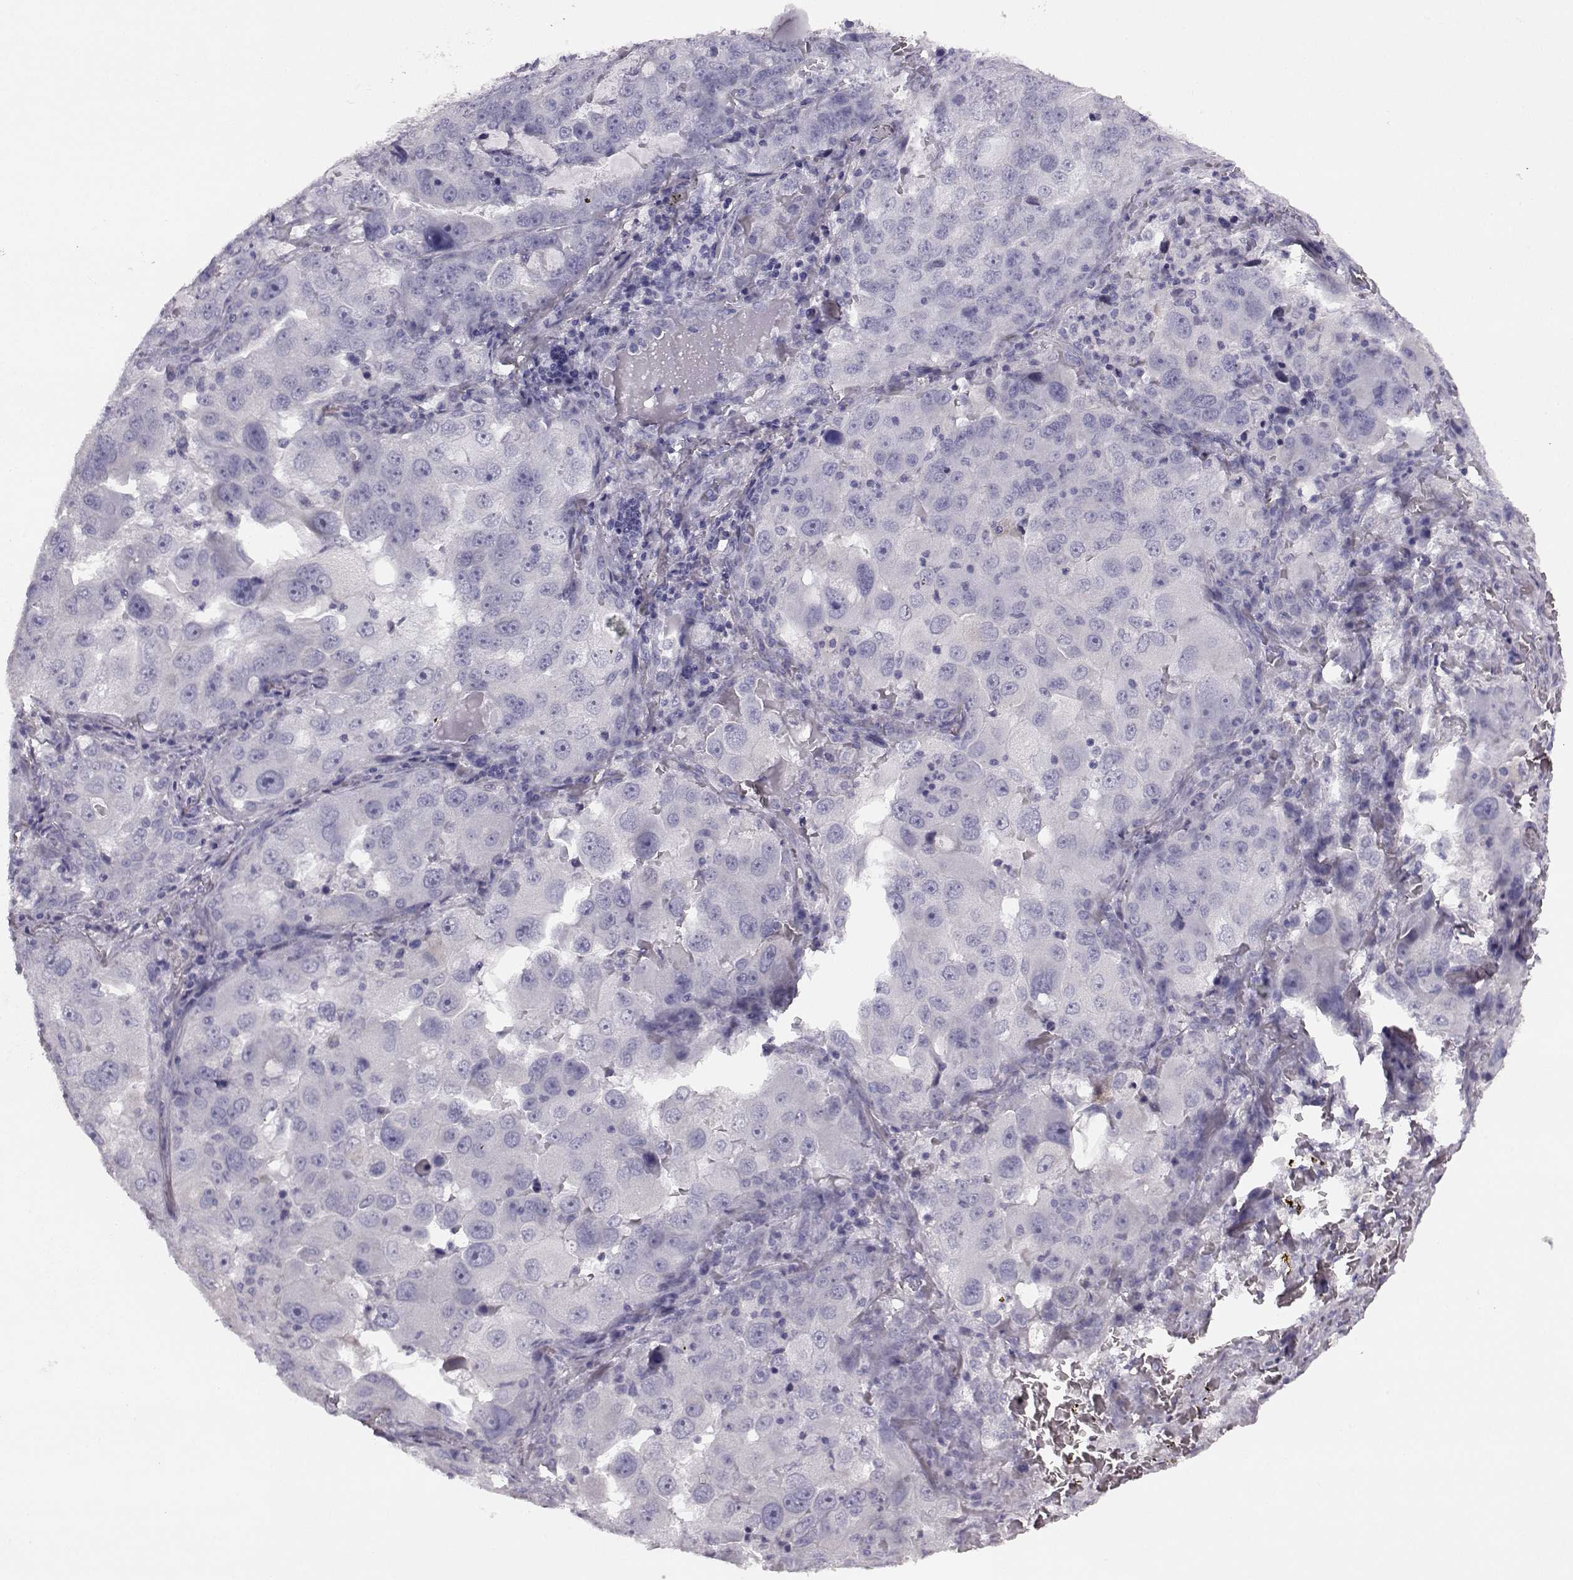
{"staining": {"intensity": "negative", "quantity": "none", "location": "none"}, "tissue": "lung cancer", "cell_type": "Tumor cells", "image_type": "cancer", "snomed": [{"axis": "morphology", "description": "Adenocarcinoma, NOS"}, {"axis": "topography", "description": "Lung"}], "caption": "This is an IHC micrograph of human lung adenocarcinoma. There is no staining in tumor cells.", "gene": "ODAD4", "patient": {"sex": "female", "age": 61}}